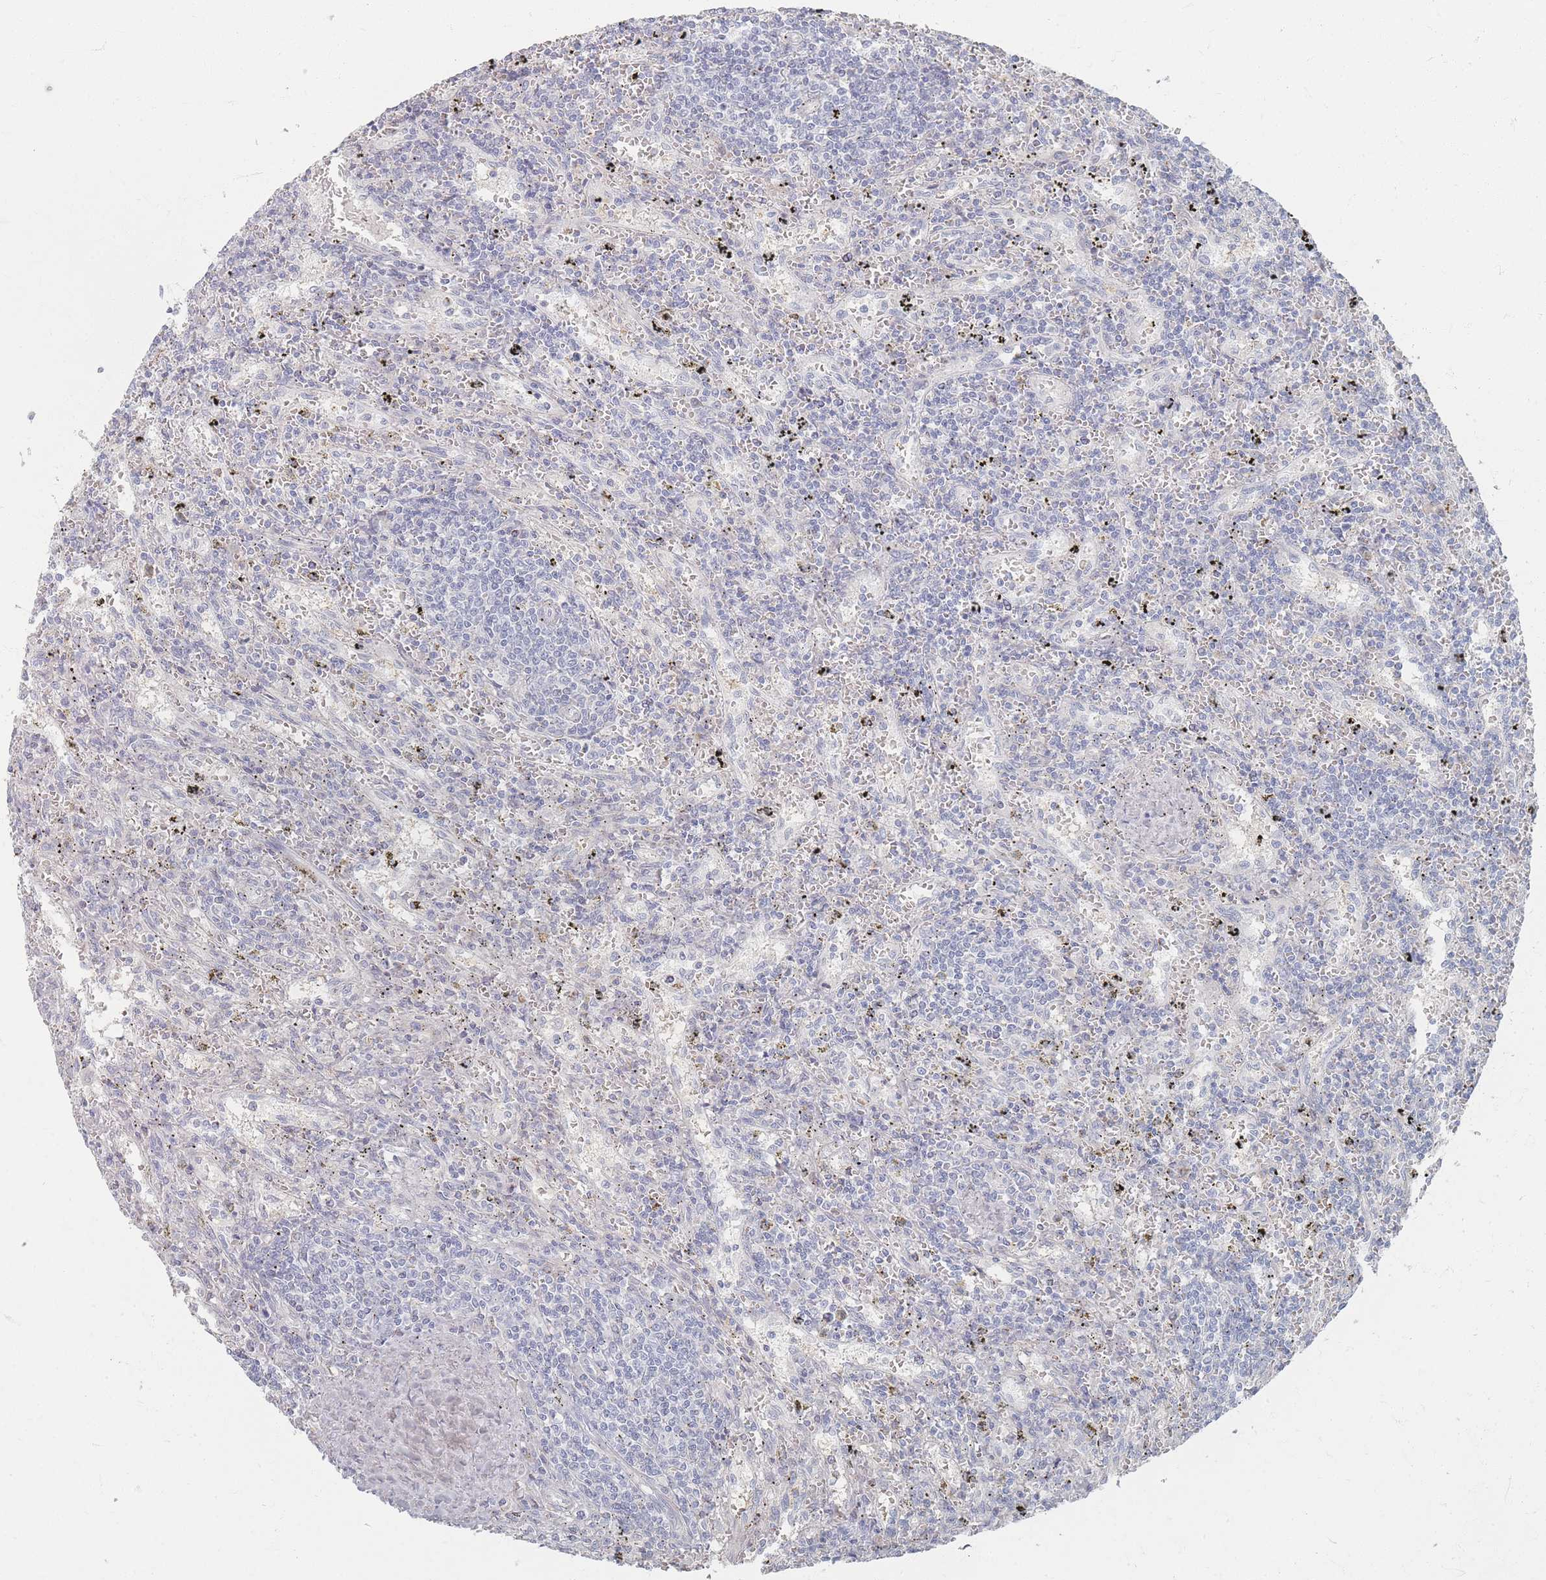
{"staining": {"intensity": "negative", "quantity": "none", "location": "none"}, "tissue": "lymphoma", "cell_type": "Tumor cells", "image_type": "cancer", "snomed": [{"axis": "morphology", "description": "Malignant lymphoma, non-Hodgkin's type, Low grade"}, {"axis": "topography", "description": "Spleen"}], "caption": "Tumor cells are negative for protein expression in human lymphoma.", "gene": "SLC2A11", "patient": {"sex": "male", "age": 76}}